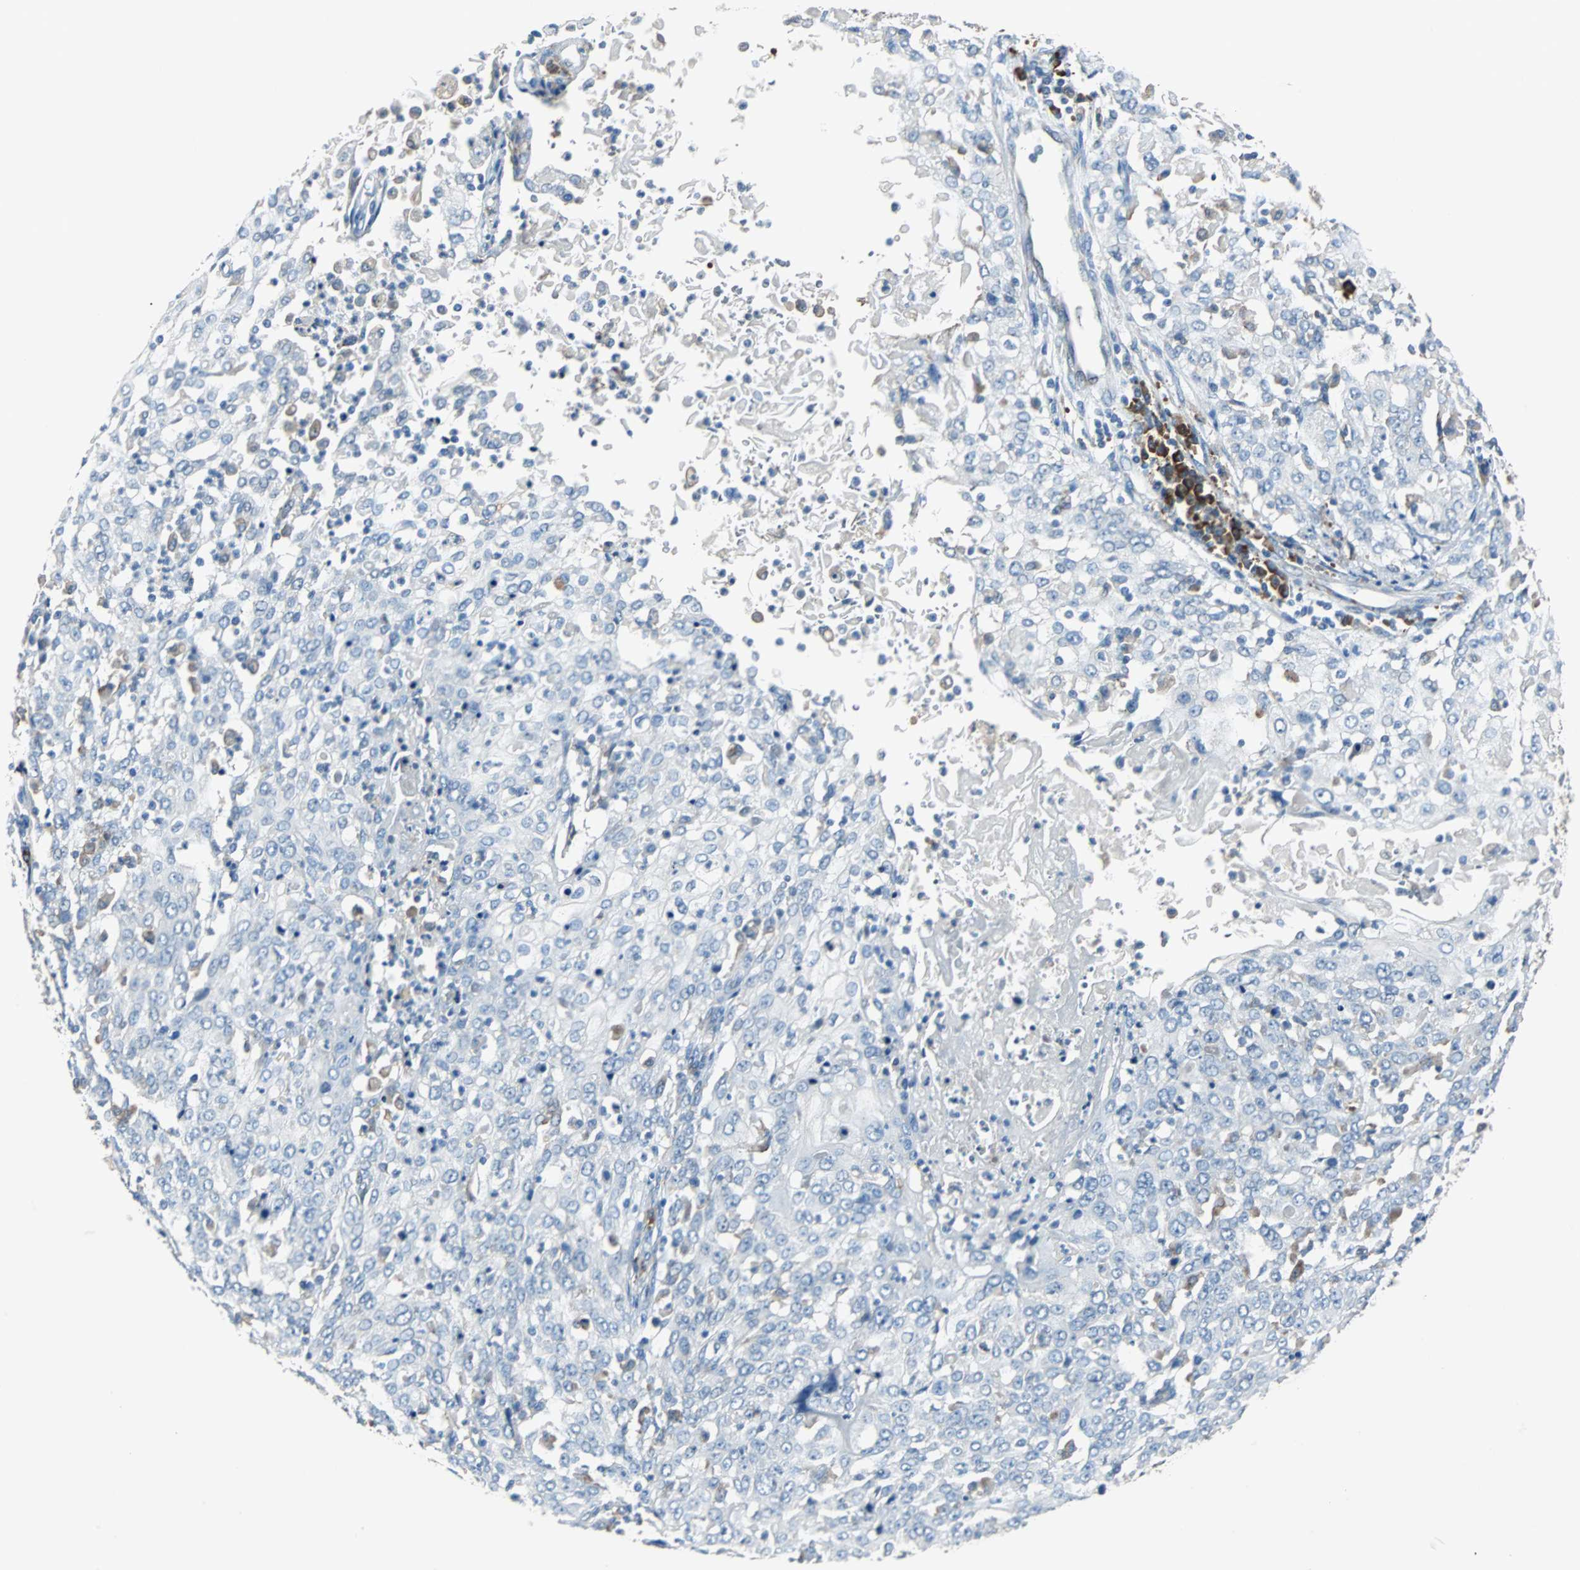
{"staining": {"intensity": "negative", "quantity": "none", "location": "none"}, "tissue": "cervical cancer", "cell_type": "Tumor cells", "image_type": "cancer", "snomed": [{"axis": "morphology", "description": "Squamous cell carcinoma, NOS"}, {"axis": "topography", "description": "Cervix"}], "caption": "Human cervical cancer stained for a protein using immunohistochemistry (IHC) displays no positivity in tumor cells.", "gene": "PDIA4", "patient": {"sex": "female", "age": 39}}